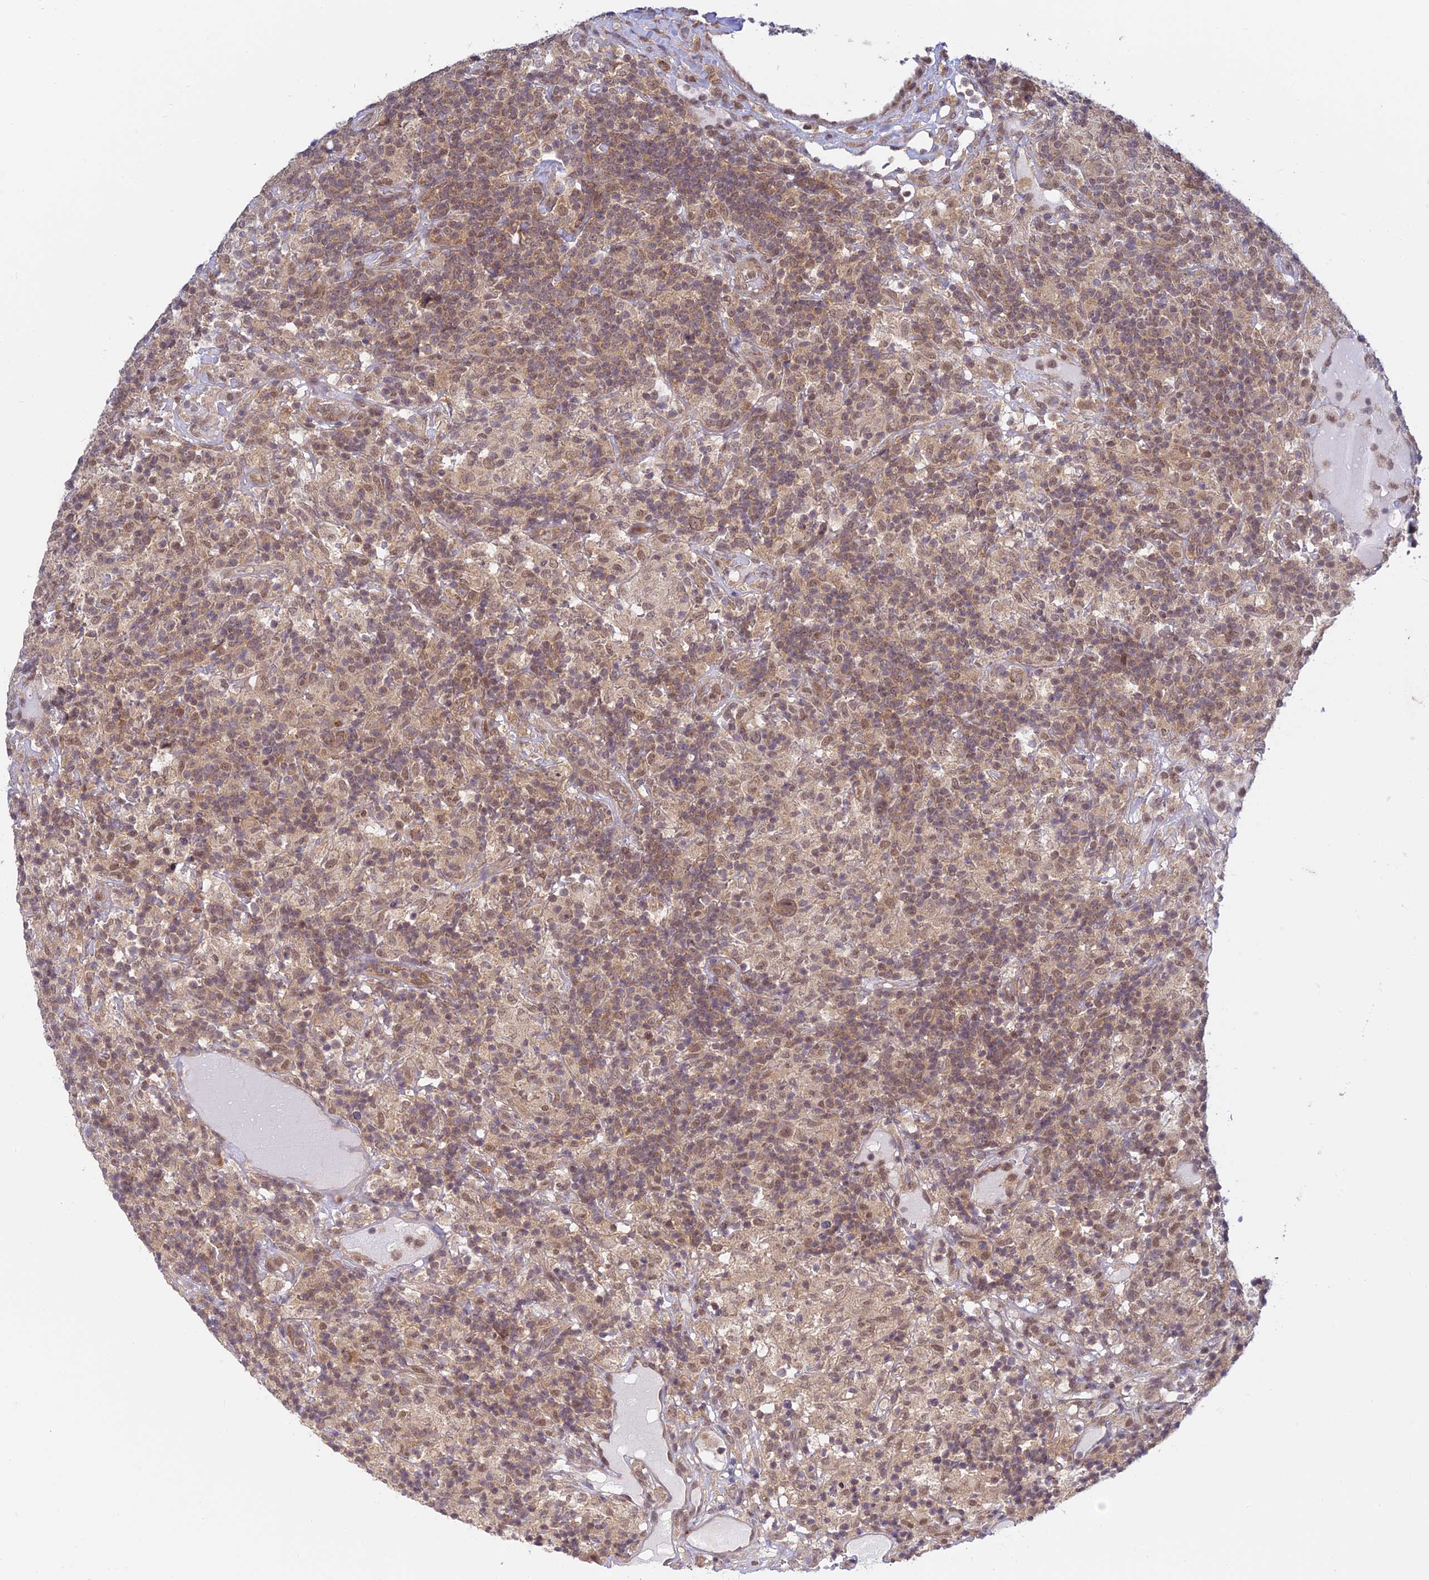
{"staining": {"intensity": "weak", "quantity": ">75%", "location": "nuclear"}, "tissue": "lymphoma", "cell_type": "Tumor cells", "image_type": "cancer", "snomed": [{"axis": "morphology", "description": "Hodgkin's disease, NOS"}, {"axis": "topography", "description": "Lymph node"}], "caption": "Hodgkin's disease tissue reveals weak nuclear positivity in approximately >75% of tumor cells The staining is performed using DAB (3,3'-diaminobenzidine) brown chromogen to label protein expression. The nuclei are counter-stained blue using hematoxylin.", "gene": "SKIC8", "patient": {"sex": "male", "age": 70}}